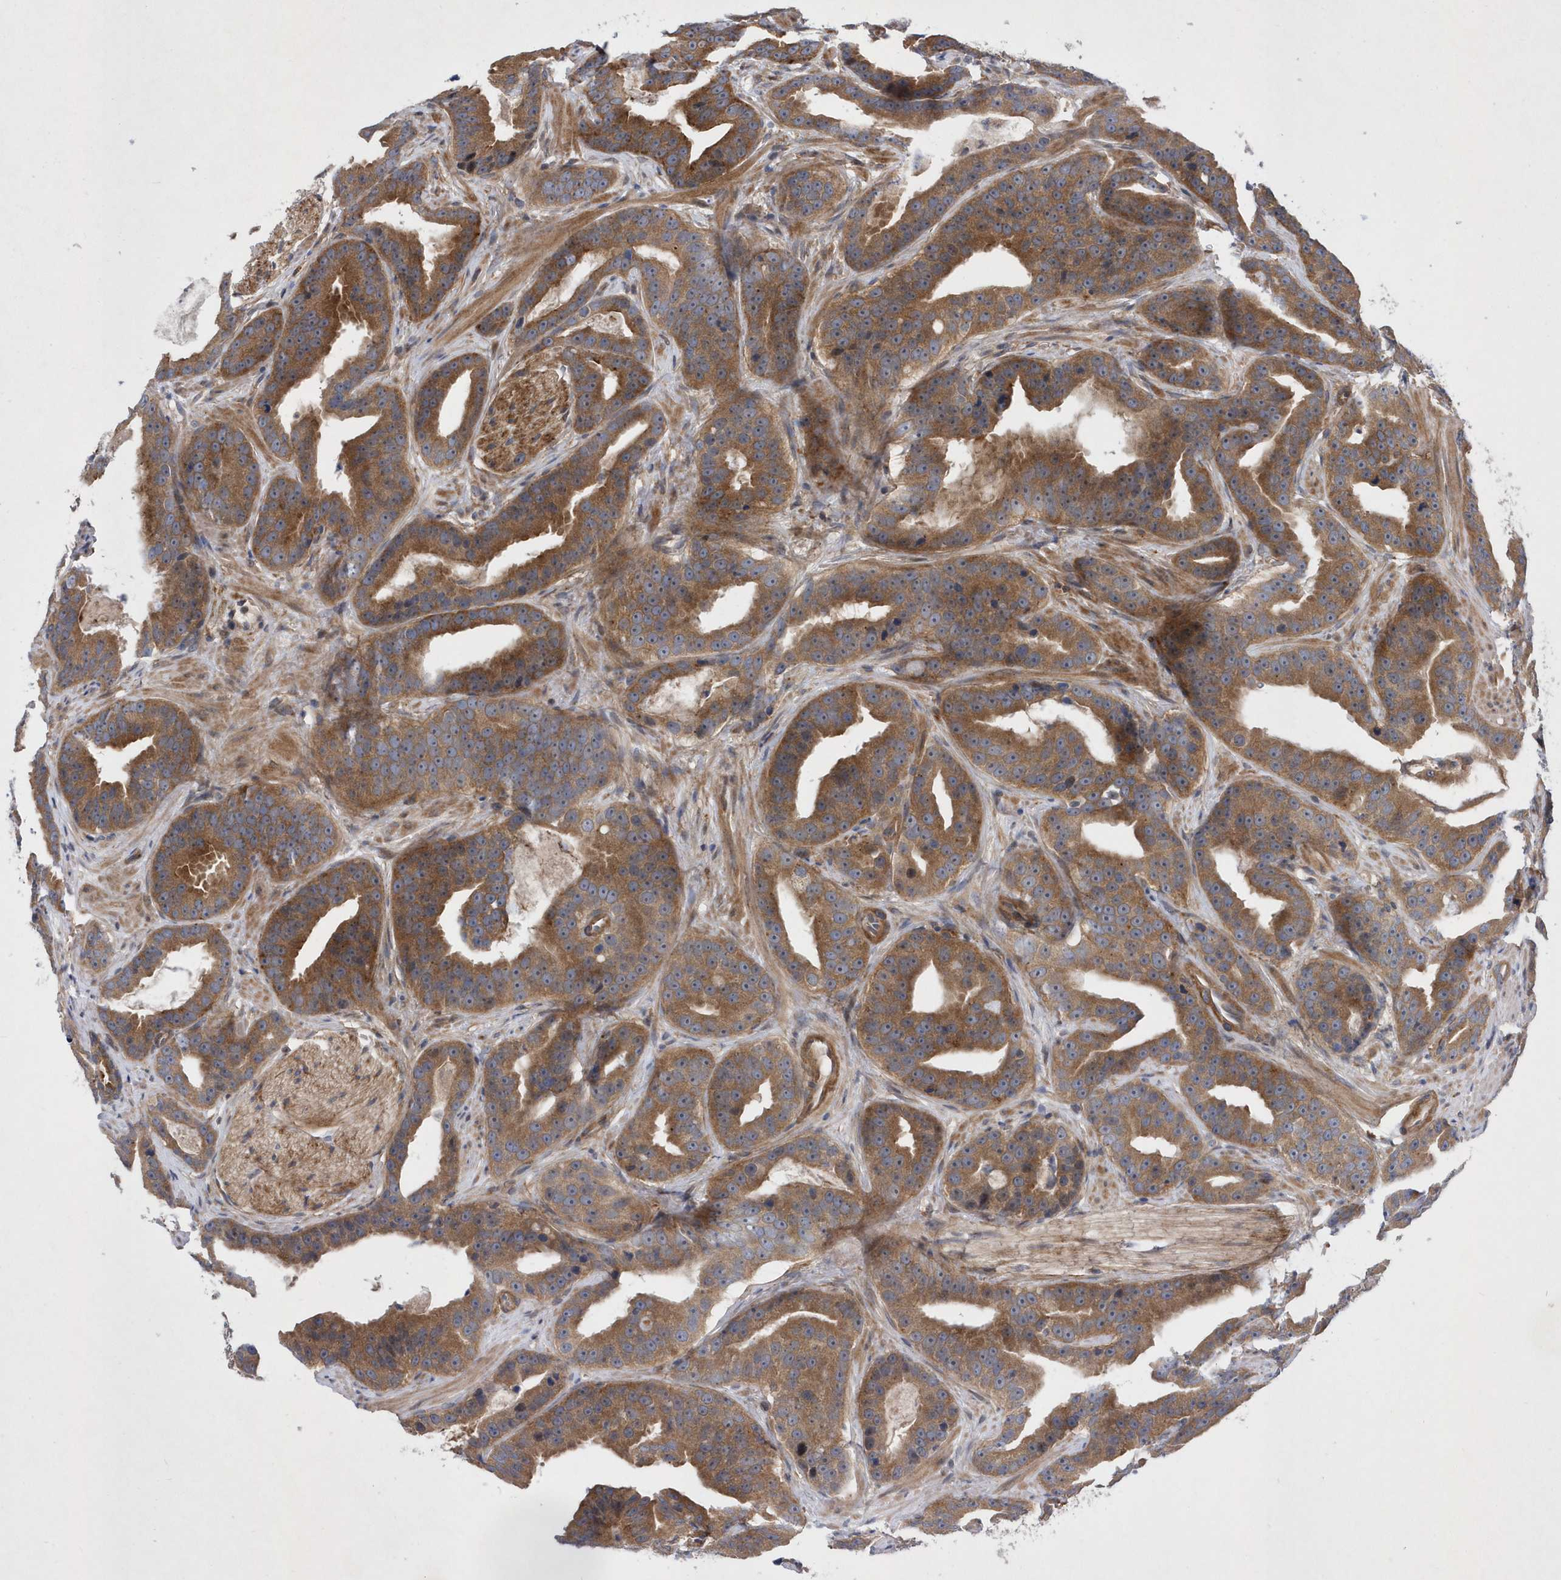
{"staining": {"intensity": "moderate", "quantity": ">75%", "location": "cytoplasmic/membranous"}, "tissue": "prostate cancer", "cell_type": "Tumor cells", "image_type": "cancer", "snomed": [{"axis": "morphology", "description": "Adenocarcinoma, Low grade"}, {"axis": "topography", "description": "Prostate"}], "caption": "High-power microscopy captured an immunohistochemistry (IHC) histopathology image of low-grade adenocarcinoma (prostate), revealing moderate cytoplasmic/membranous expression in about >75% of tumor cells.", "gene": "LONRF2", "patient": {"sex": "male", "age": 59}}